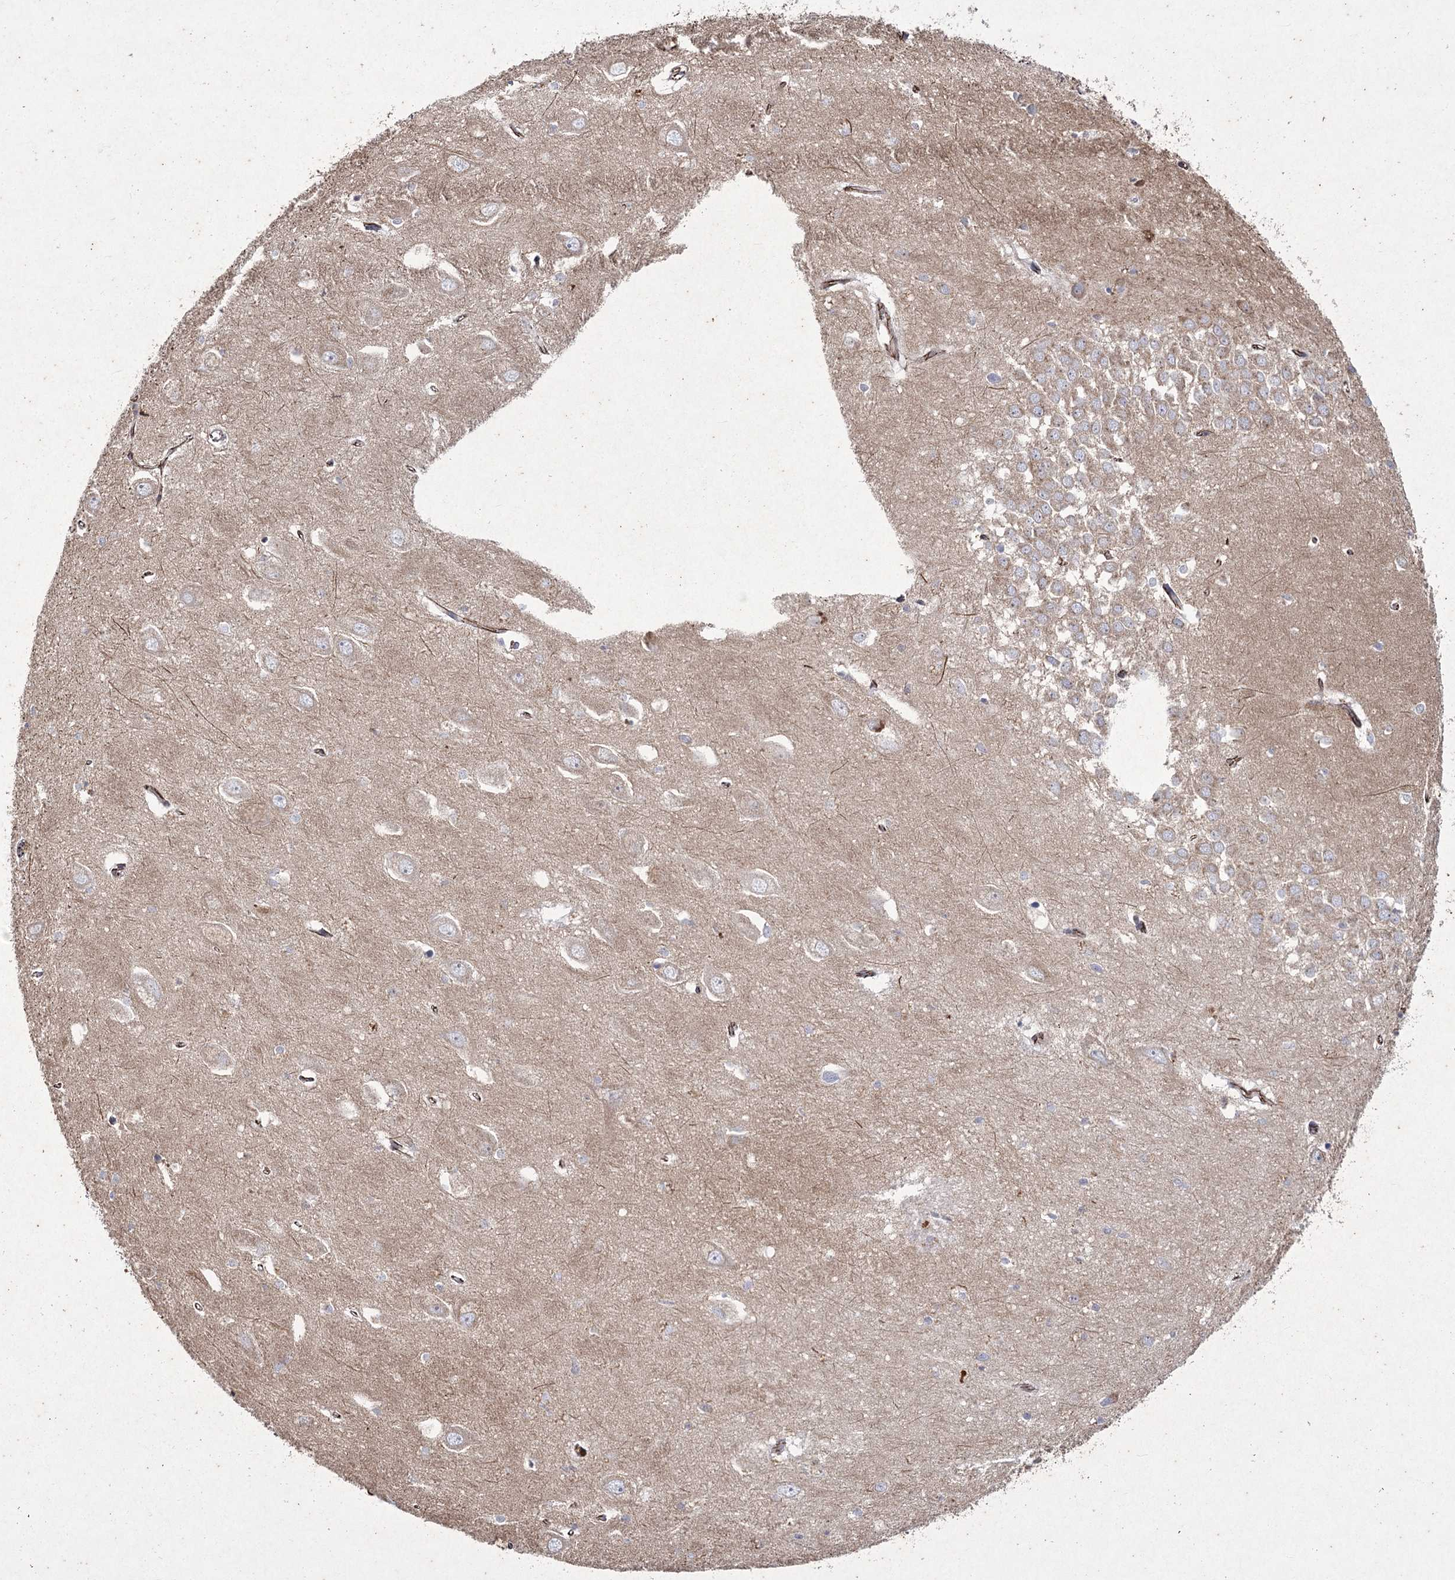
{"staining": {"intensity": "negative", "quantity": "none", "location": "none"}, "tissue": "hippocampus", "cell_type": "Glial cells", "image_type": "normal", "snomed": [{"axis": "morphology", "description": "Normal tissue, NOS"}, {"axis": "topography", "description": "Hippocampus"}], "caption": "This is an immunohistochemistry photomicrograph of benign hippocampus. There is no staining in glial cells.", "gene": "LDLRAD3", "patient": {"sex": "female", "age": 64}}